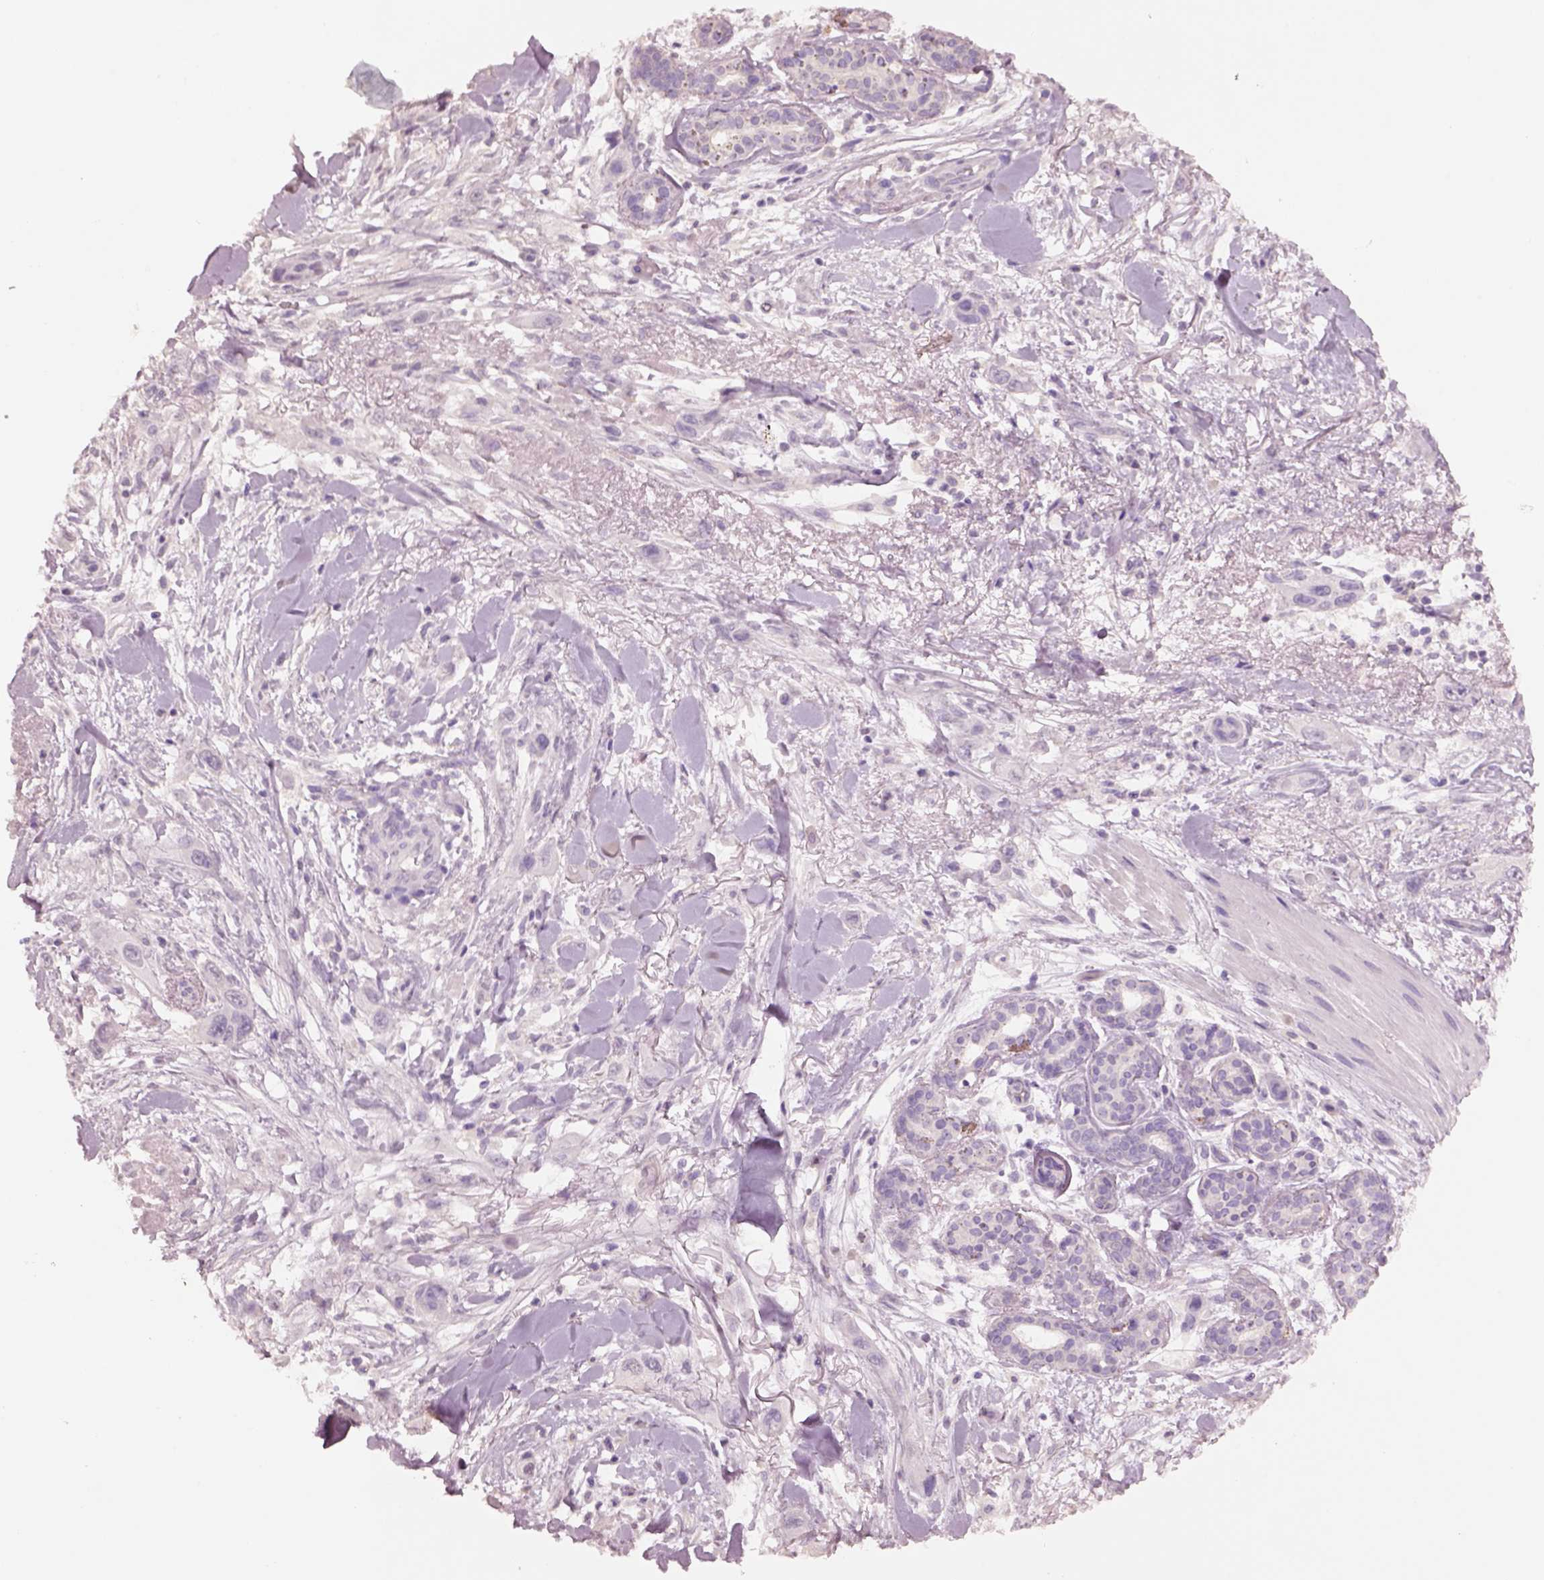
{"staining": {"intensity": "negative", "quantity": "none", "location": "none"}, "tissue": "skin cancer", "cell_type": "Tumor cells", "image_type": "cancer", "snomed": [{"axis": "morphology", "description": "Squamous cell carcinoma, NOS"}, {"axis": "topography", "description": "Skin"}], "caption": "Image shows no significant protein staining in tumor cells of skin squamous cell carcinoma.", "gene": "KCNIP3", "patient": {"sex": "male", "age": 79}}